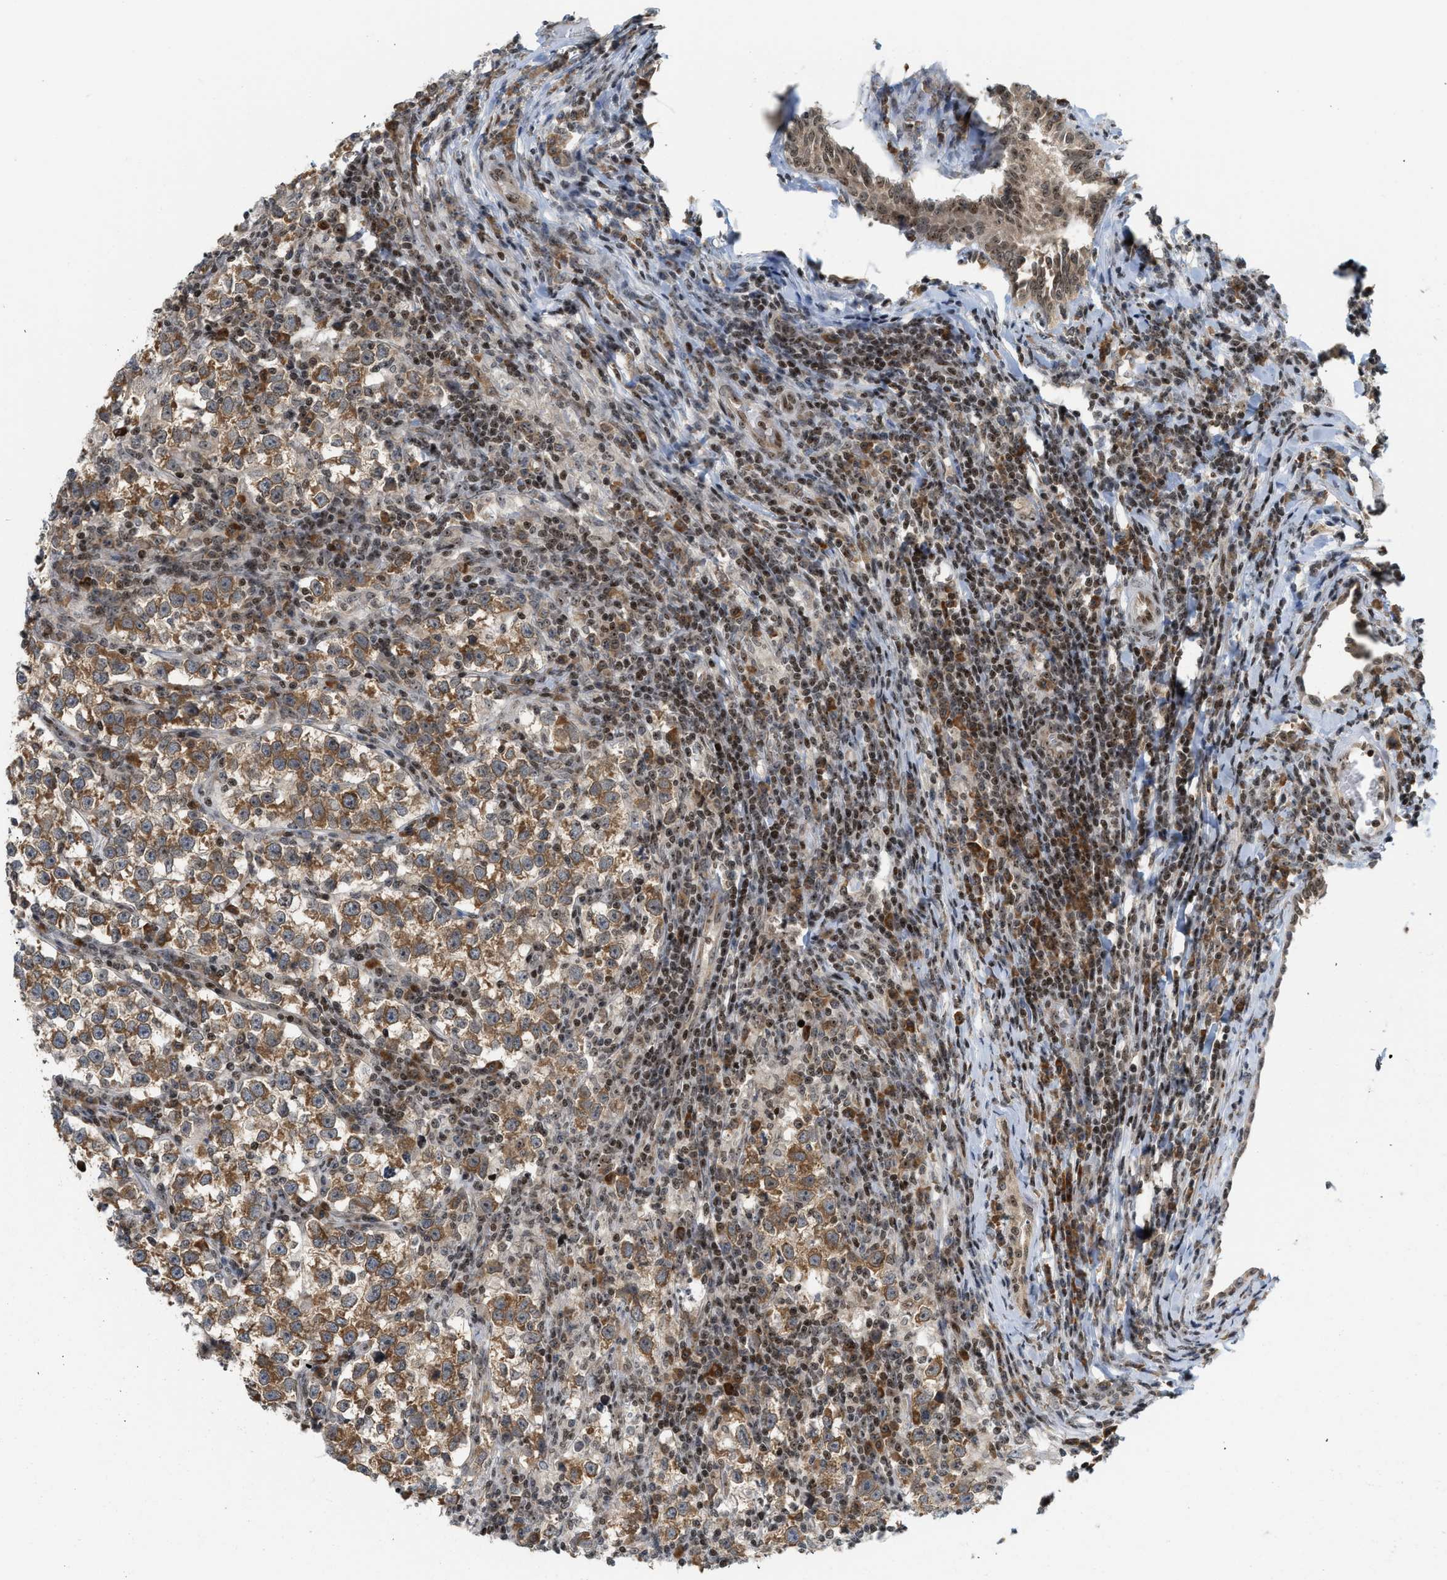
{"staining": {"intensity": "moderate", "quantity": ">75%", "location": "cytoplasmic/membranous"}, "tissue": "testis cancer", "cell_type": "Tumor cells", "image_type": "cancer", "snomed": [{"axis": "morphology", "description": "Normal tissue, NOS"}, {"axis": "morphology", "description": "Seminoma, NOS"}, {"axis": "topography", "description": "Testis"}], "caption": "Immunohistochemistry histopathology image of neoplastic tissue: human testis seminoma stained using IHC displays medium levels of moderate protein expression localized specifically in the cytoplasmic/membranous of tumor cells, appearing as a cytoplasmic/membranous brown color.", "gene": "ZNF22", "patient": {"sex": "male", "age": 43}}